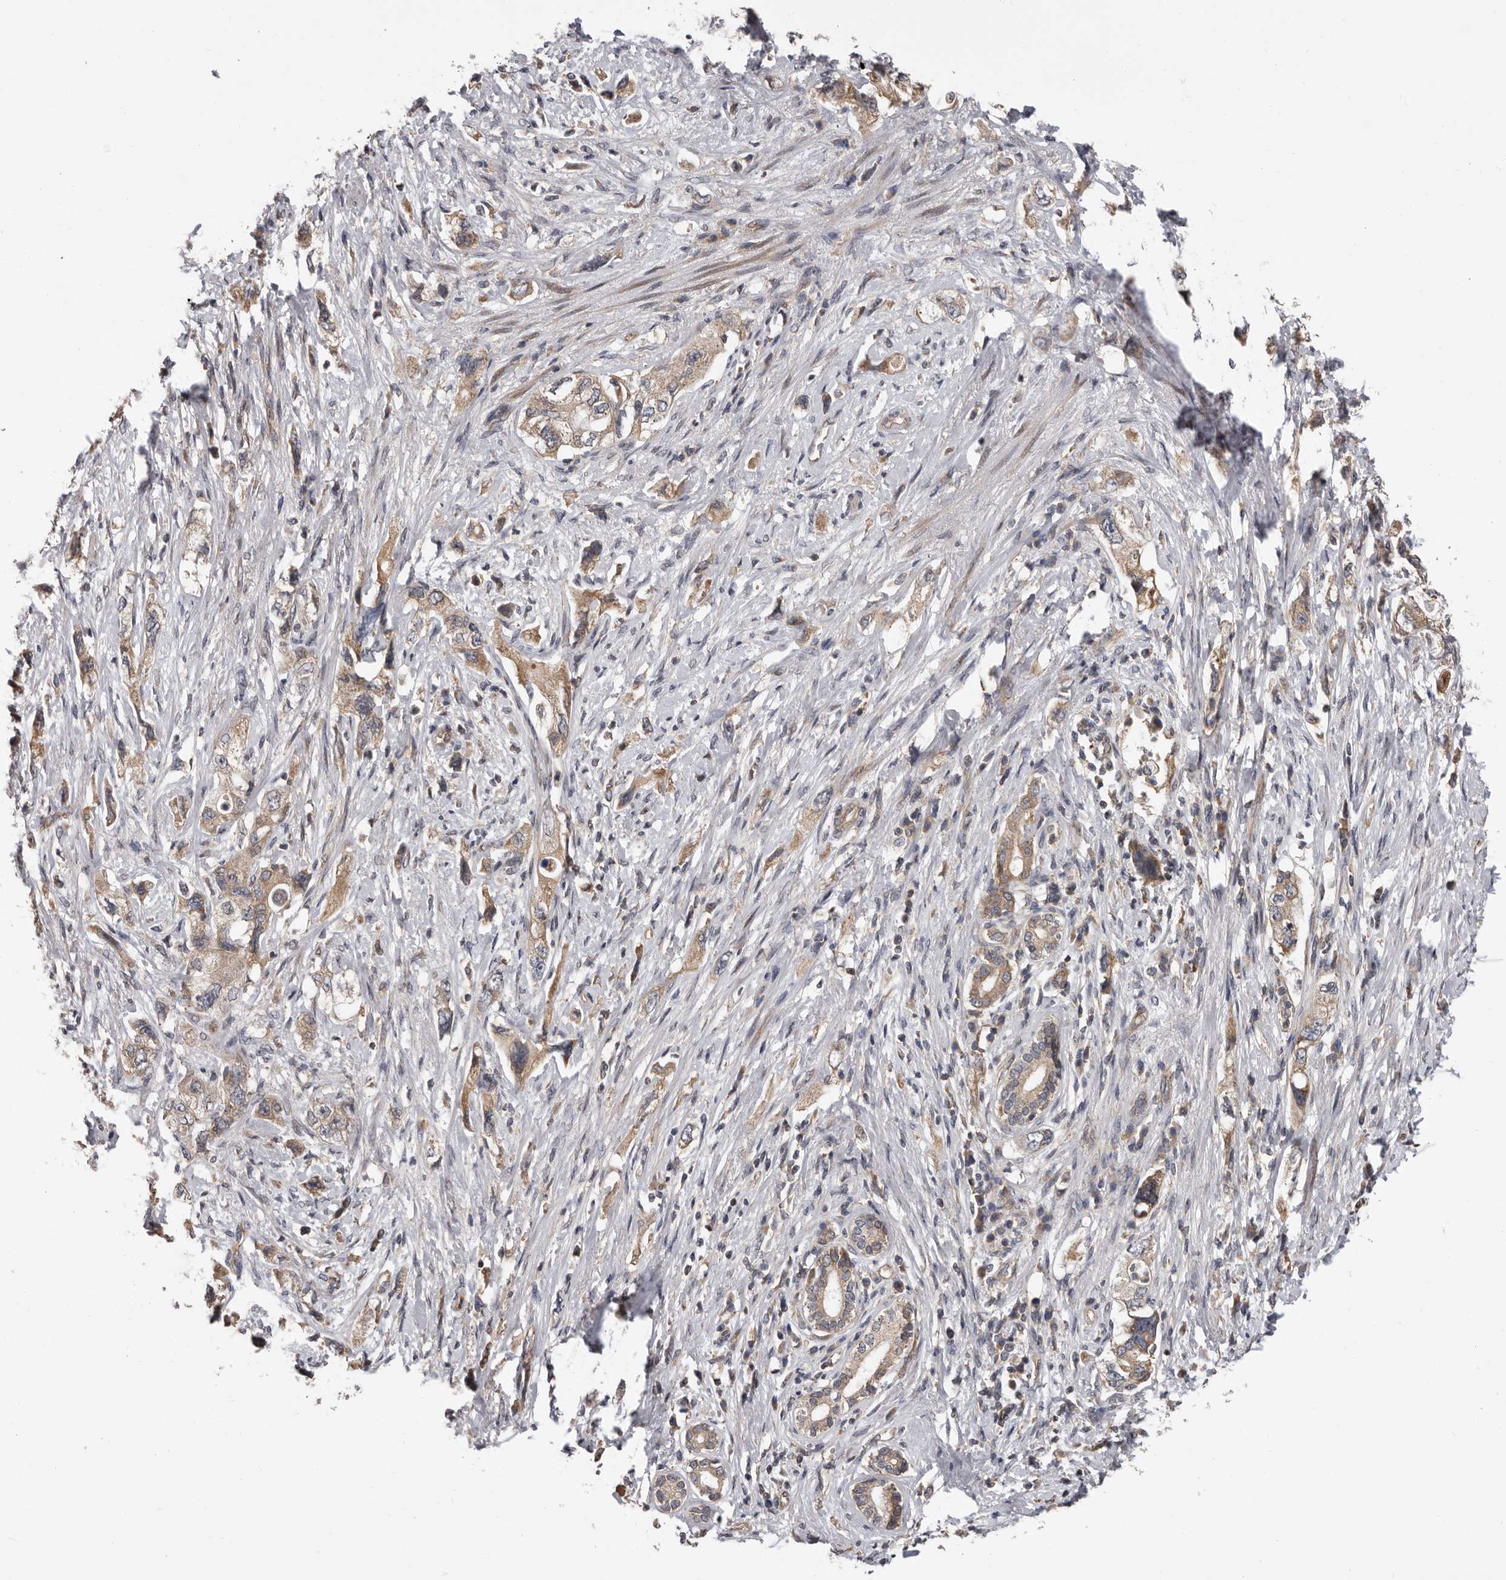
{"staining": {"intensity": "moderate", "quantity": ">75%", "location": "cytoplasmic/membranous"}, "tissue": "pancreatic cancer", "cell_type": "Tumor cells", "image_type": "cancer", "snomed": [{"axis": "morphology", "description": "Adenocarcinoma, NOS"}, {"axis": "topography", "description": "Pancreas"}], "caption": "About >75% of tumor cells in adenocarcinoma (pancreatic) display moderate cytoplasmic/membranous protein staining as visualized by brown immunohistochemical staining.", "gene": "VPS37A", "patient": {"sex": "female", "age": 73}}